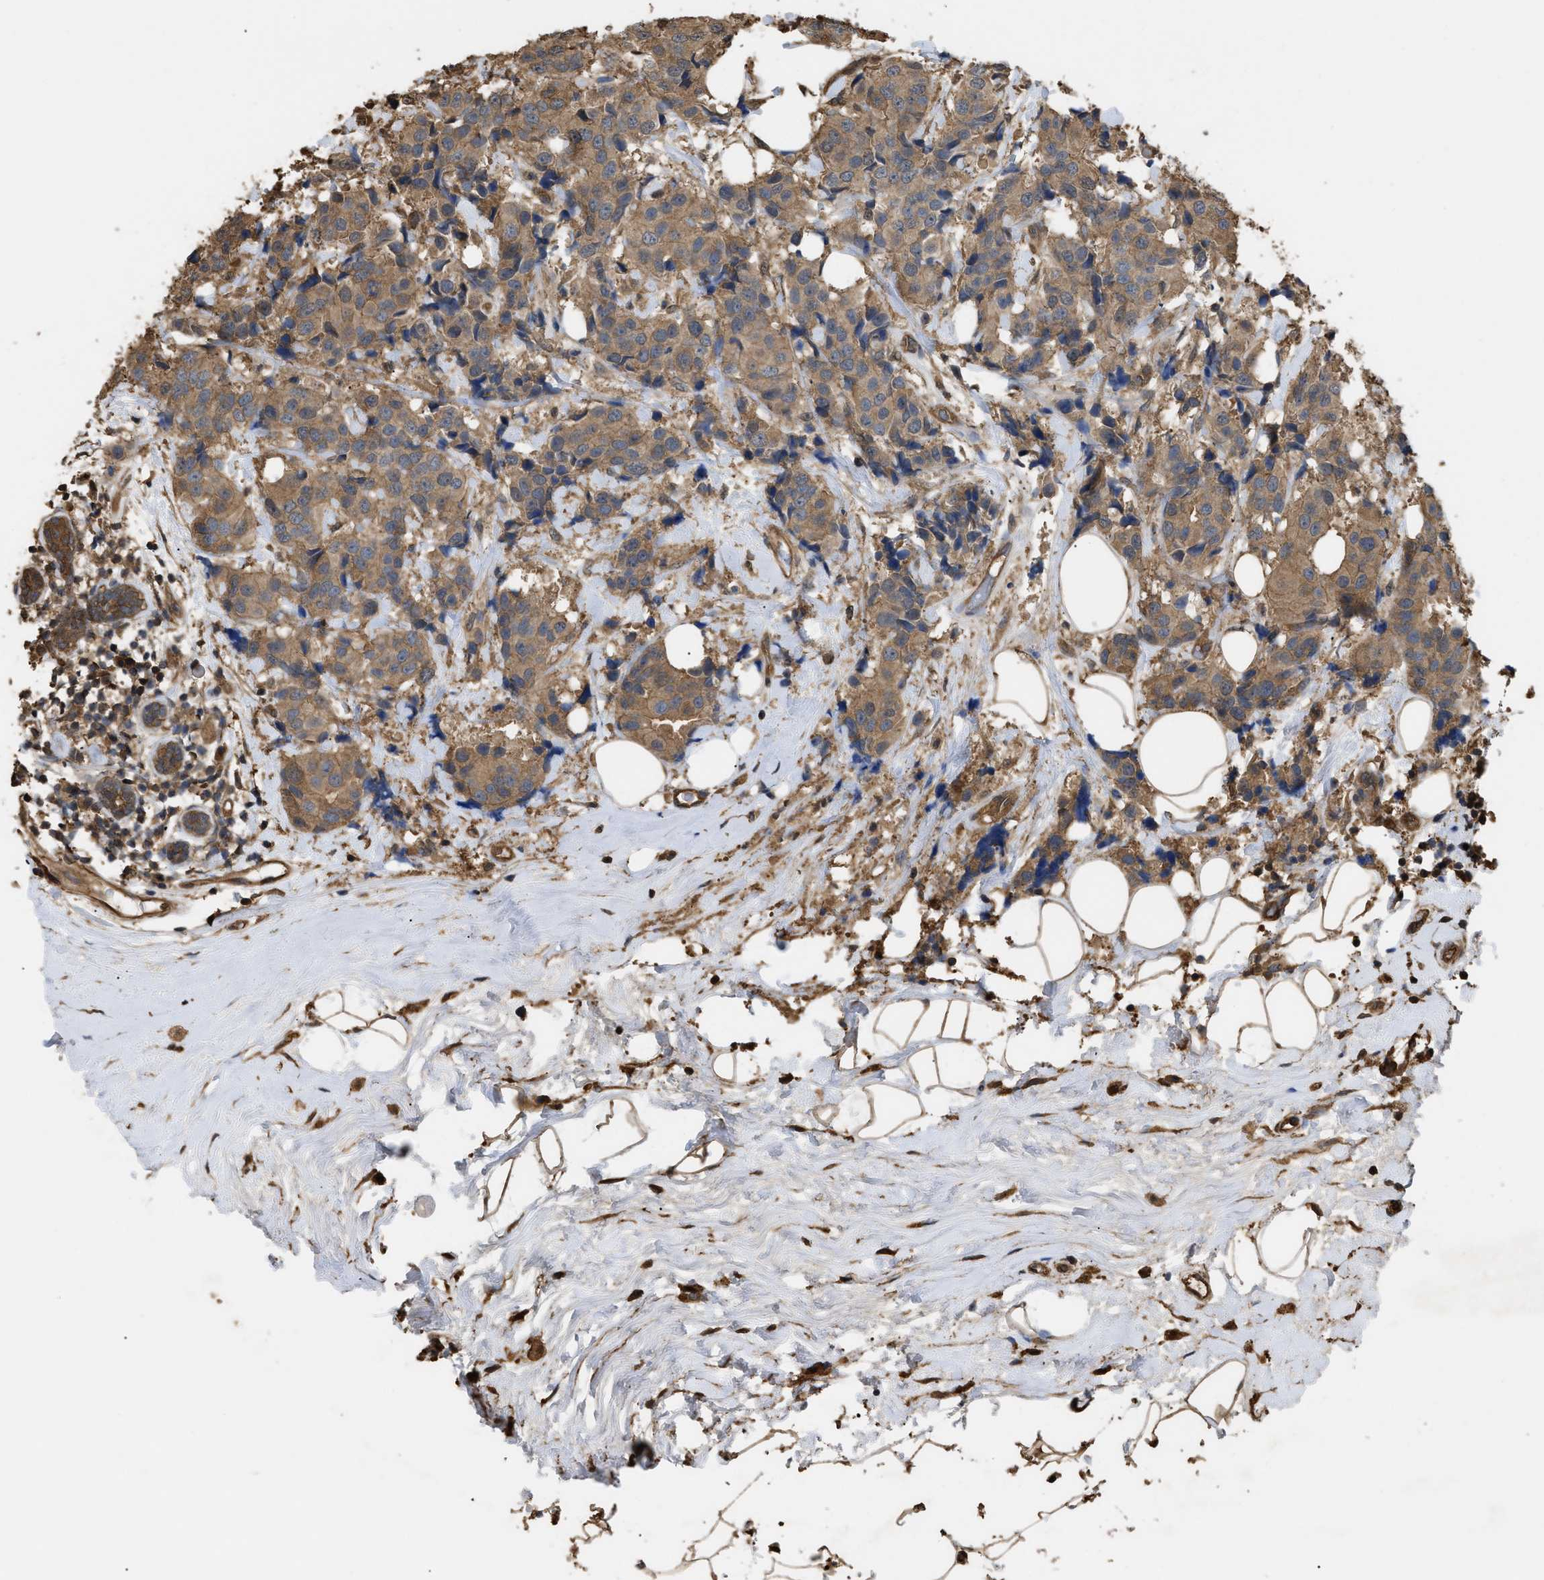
{"staining": {"intensity": "moderate", "quantity": ">75%", "location": "cytoplasmic/membranous"}, "tissue": "breast cancer", "cell_type": "Tumor cells", "image_type": "cancer", "snomed": [{"axis": "morphology", "description": "Normal tissue, NOS"}, {"axis": "morphology", "description": "Duct carcinoma"}, {"axis": "topography", "description": "Breast"}], "caption": "Brown immunohistochemical staining in breast cancer reveals moderate cytoplasmic/membranous positivity in about >75% of tumor cells.", "gene": "CALM1", "patient": {"sex": "female", "age": 39}}